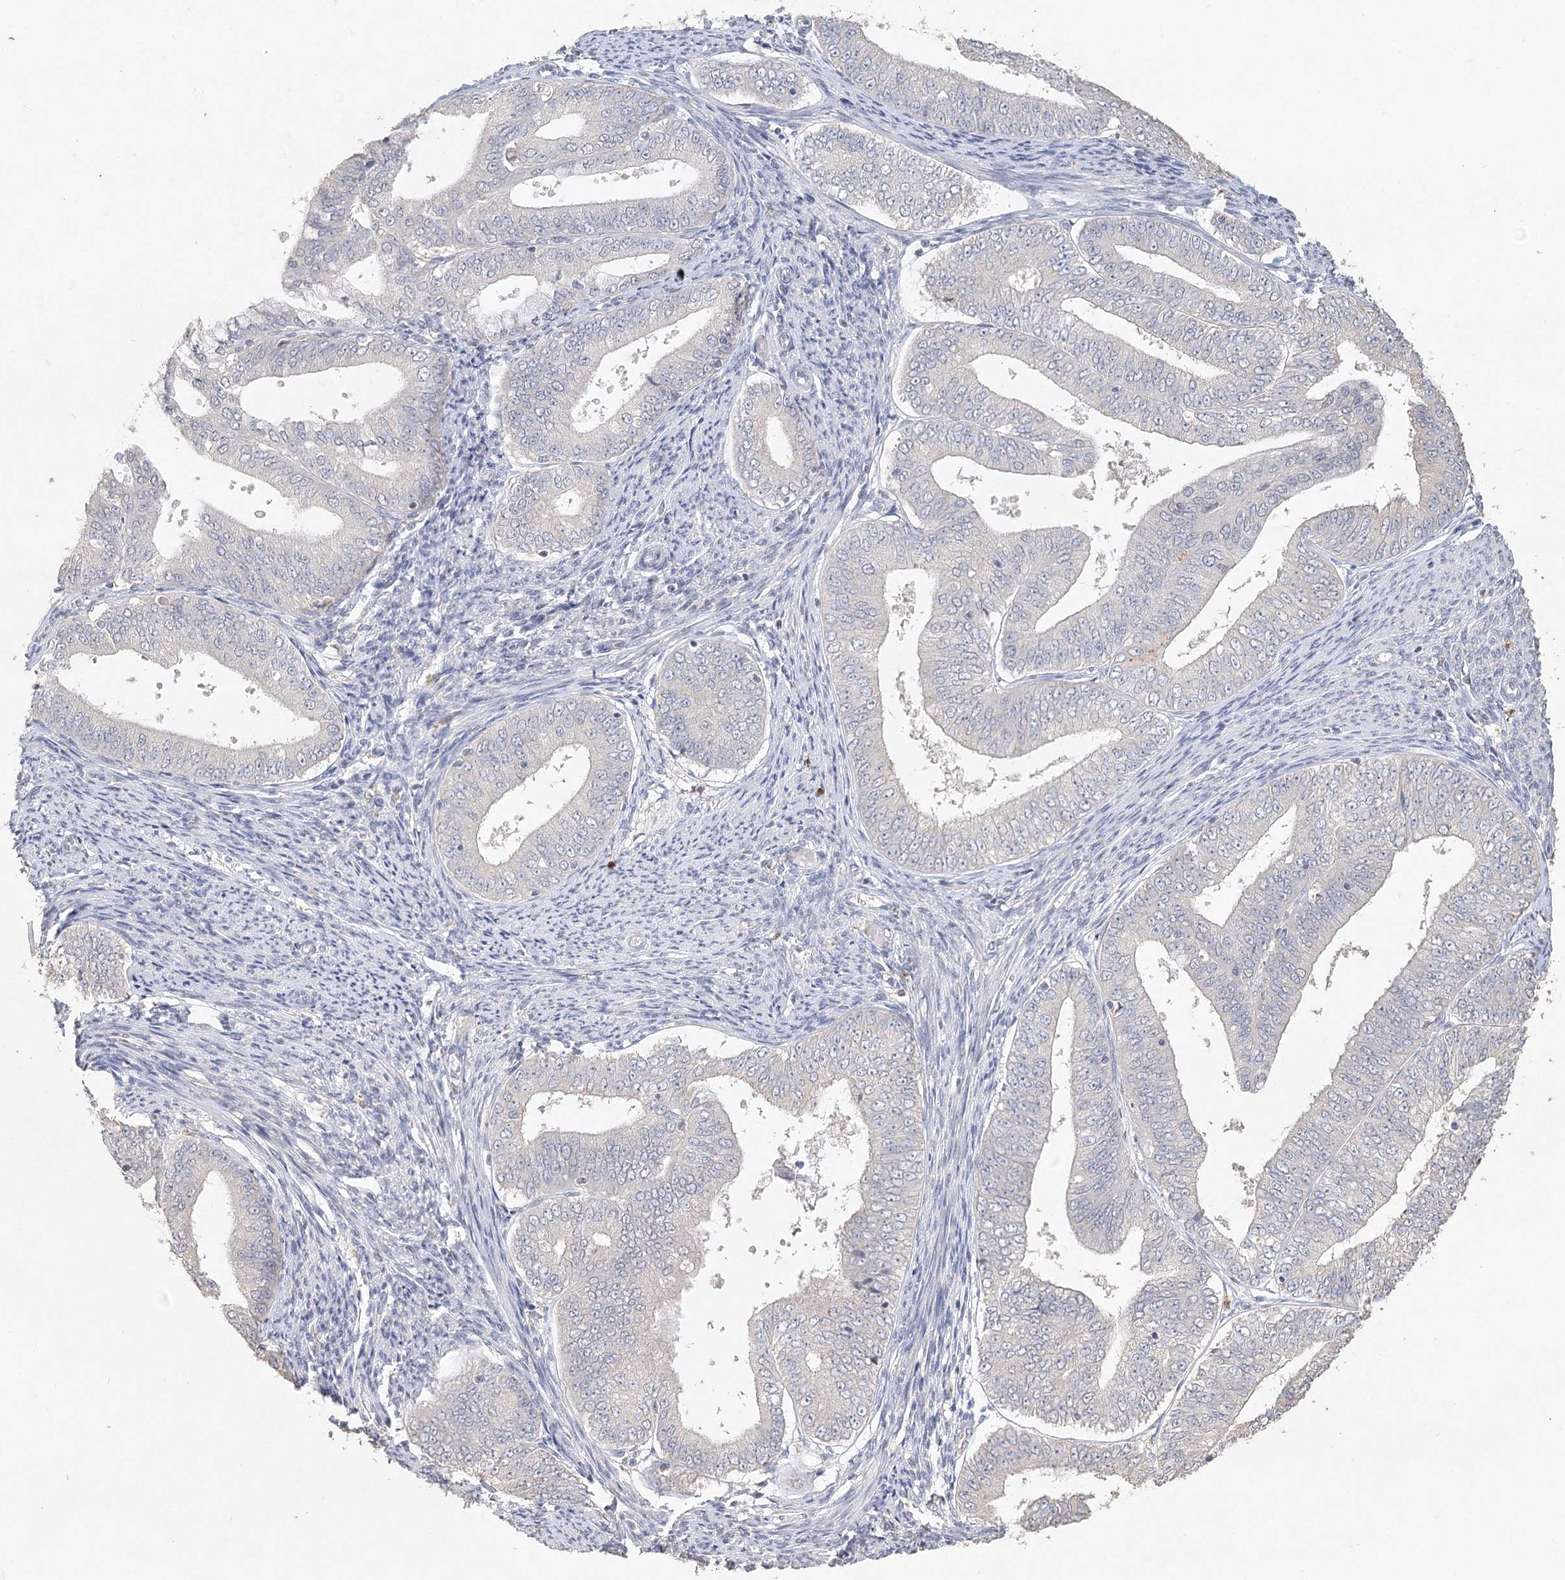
{"staining": {"intensity": "negative", "quantity": "none", "location": "none"}, "tissue": "endometrial cancer", "cell_type": "Tumor cells", "image_type": "cancer", "snomed": [{"axis": "morphology", "description": "Adenocarcinoma, NOS"}, {"axis": "topography", "description": "Endometrium"}], "caption": "Tumor cells show no significant expression in endometrial cancer (adenocarcinoma).", "gene": "ARSI", "patient": {"sex": "female", "age": 63}}